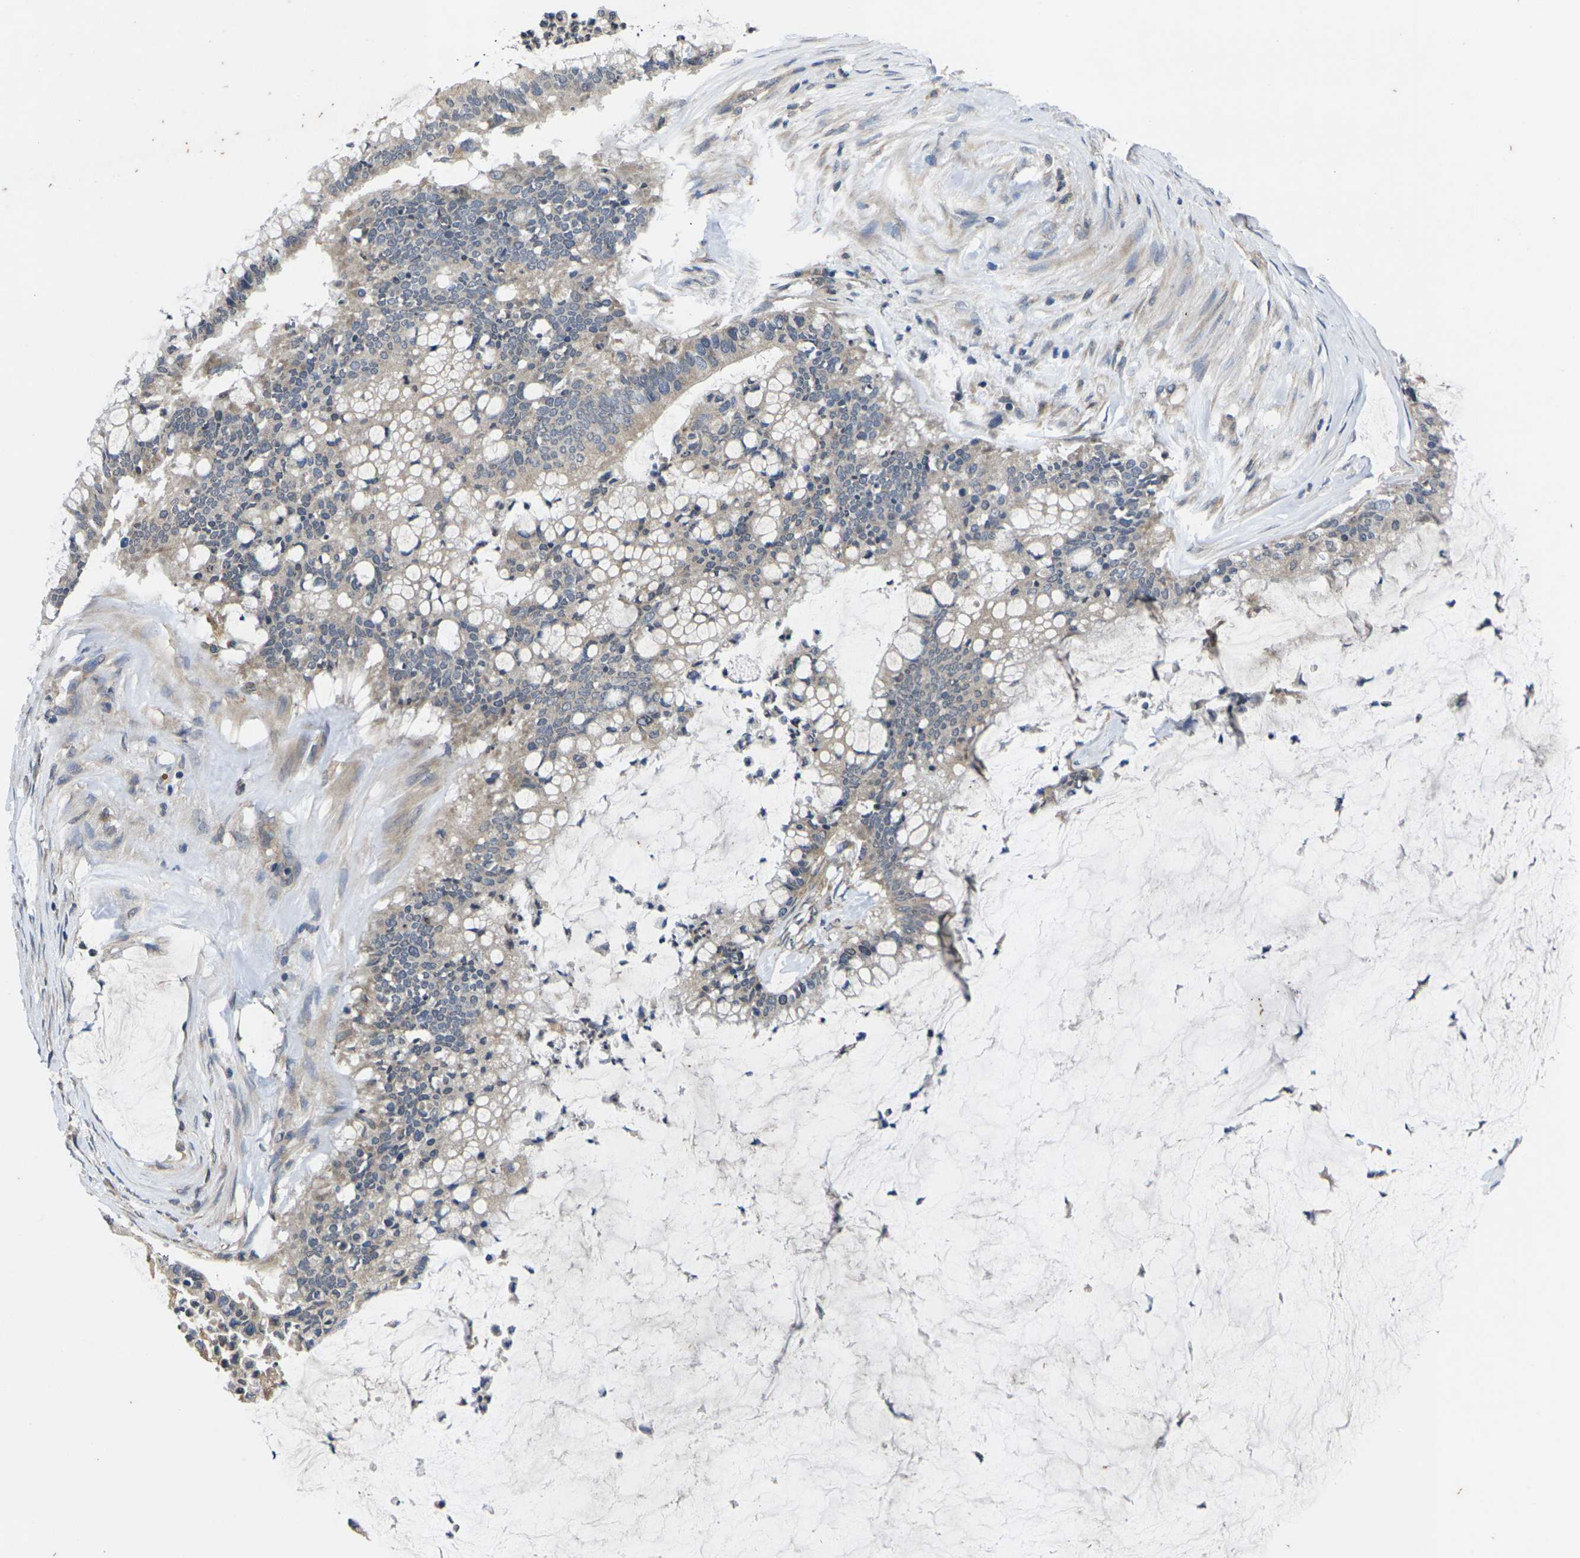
{"staining": {"intensity": "weak", "quantity": ">75%", "location": "cytoplasmic/membranous"}, "tissue": "pancreatic cancer", "cell_type": "Tumor cells", "image_type": "cancer", "snomed": [{"axis": "morphology", "description": "Adenocarcinoma, NOS"}, {"axis": "topography", "description": "Pancreas"}], "caption": "Pancreatic cancer (adenocarcinoma) tissue shows weak cytoplasmic/membranous positivity in approximately >75% of tumor cells, visualized by immunohistochemistry.", "gene": "DKK2", "patient": {"sex": "male", "age": 41}}